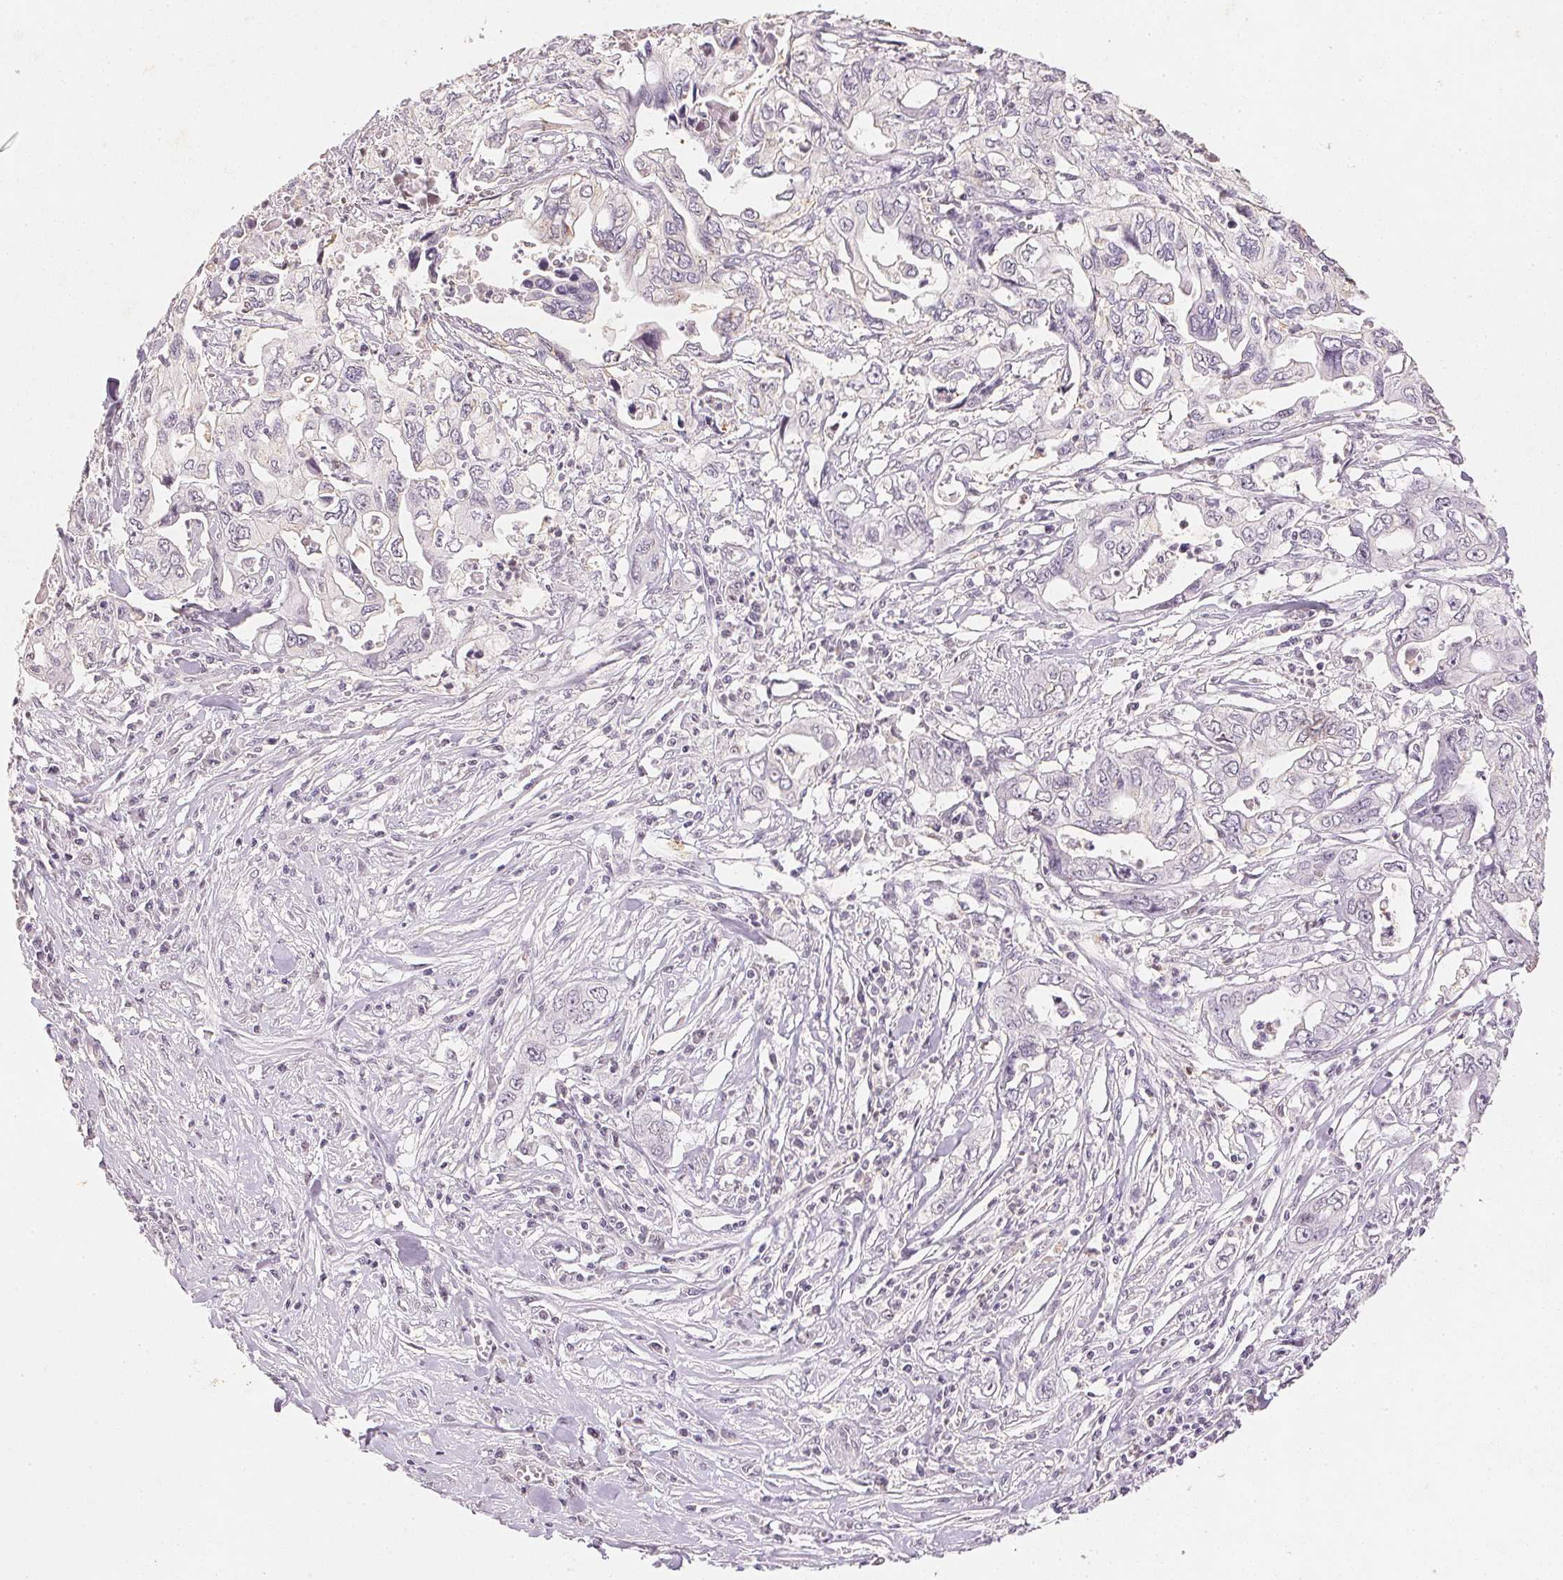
{"staining": {"intensity": "negative", "quantity": "none", "location": "none"}, "tissue": "pancreatic cancer", "cell_type": "Tumor cells", "image_type": "cancer", "snomed": [{"axis": "morphology", "description": "Adenocarcinoma, NOS"}, {"axis": "topography", "description": "Pancreas"}], "caption": "Tumor cells show no significant protein expression in pancreatic cancer.", "gene": "SMTN", "patient": {"sex": "male", "age": 68}}